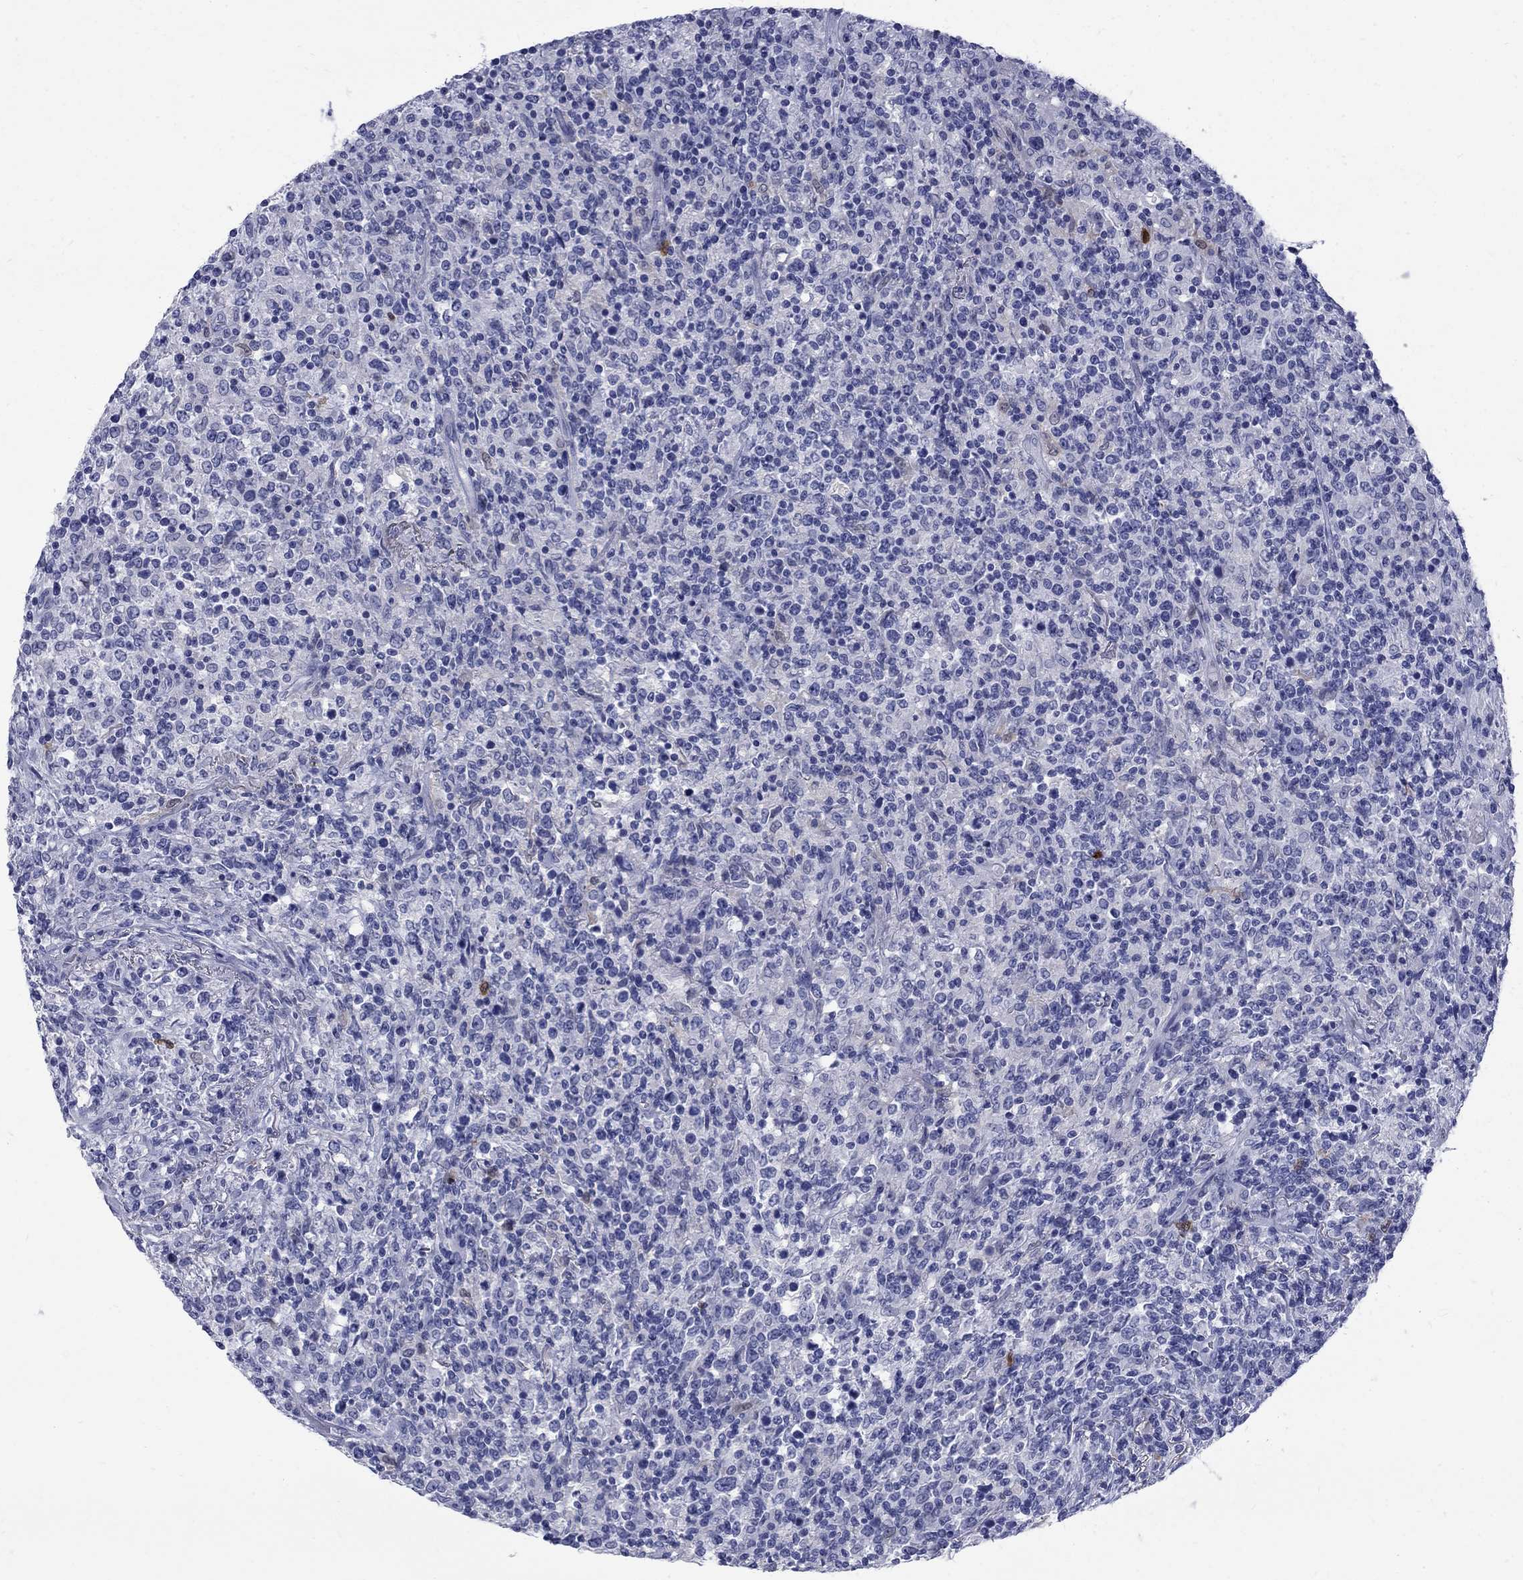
{"staining": {"intensity": "negative", "quantity": "none", "location": "none"}, "tissue": "lymphoma", "cell_type": "Tumor cells", "image_type": "cancer", "snomed": [{"axis": "morphology", "description": "Malignant lymphoma, non-Hodgkin's type, High grade"}, {"axis": "topography", "description": "Lung"}], "caption": "Immunohistochemistry (IHC) photomicrograph of high-grade malignant lymphoma, non-Hodgkin's type stained for a protein (brown), which reveals no positivity in tumor cells.", "gene": "SERPINB2", "patient": {"sex": "male", "age": 79}}